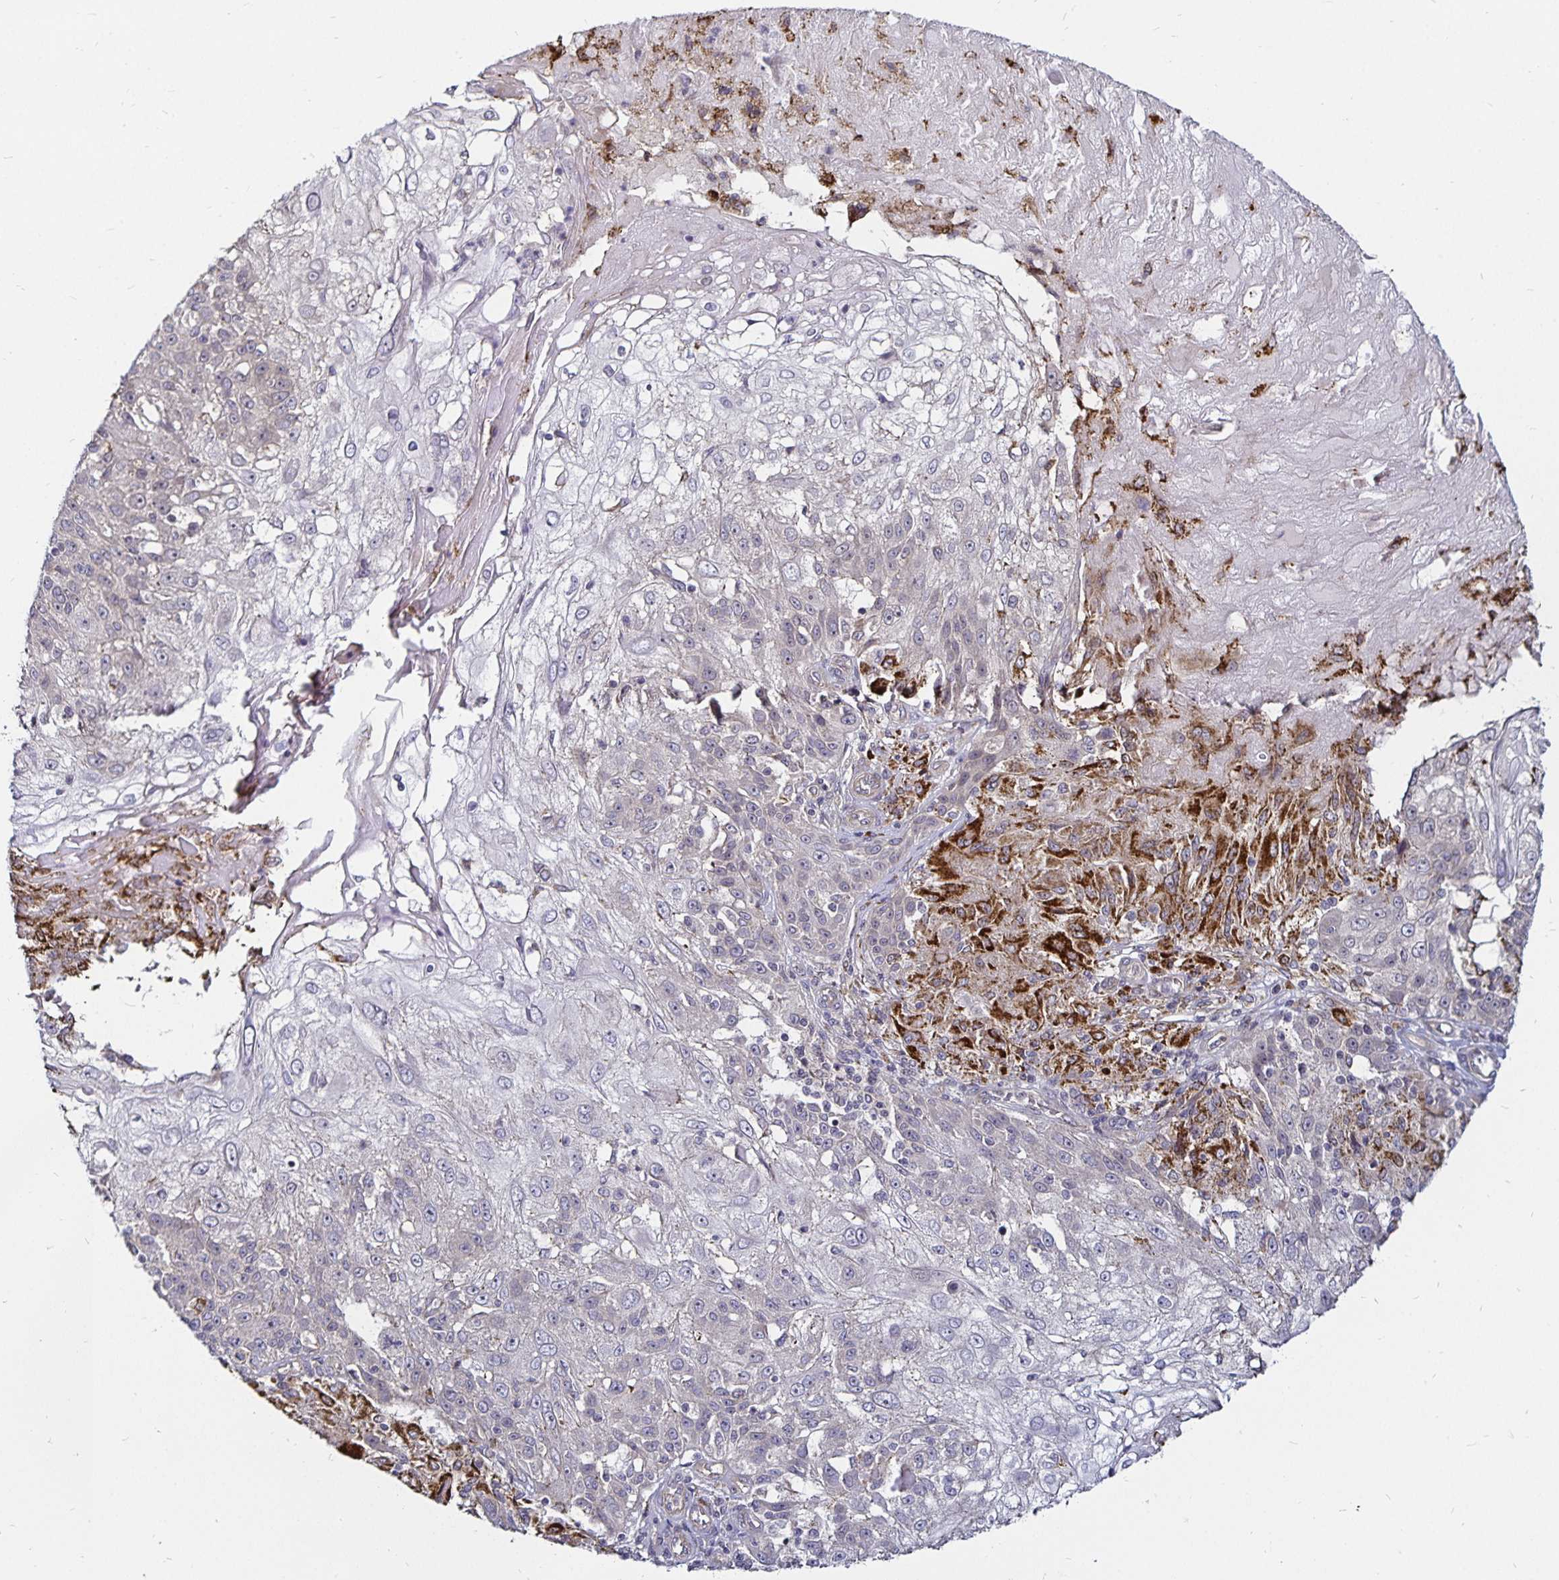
{"staining": {"intensity": "negative", "quantity": "none", "location": "none"}, "tissue": "skin cancer", "cell_type": "Tumor cells", "image_type": "cancer", "snomed": [{"axis": "morphology", "description": "Normal tissue, NOS"}, {"axis": "morphology", "description": "Squamous cell carcinoma, NOS"}, {"axis": "topography", "description": "Skin"}], "caption": "Immunohistochemical staining of human skin cancer (squamous cell carcinoma) exhibits no significant positivity in tumor cells.", "gene": "CYP27A1", "patient": {"sex": "female", "age": 83}}